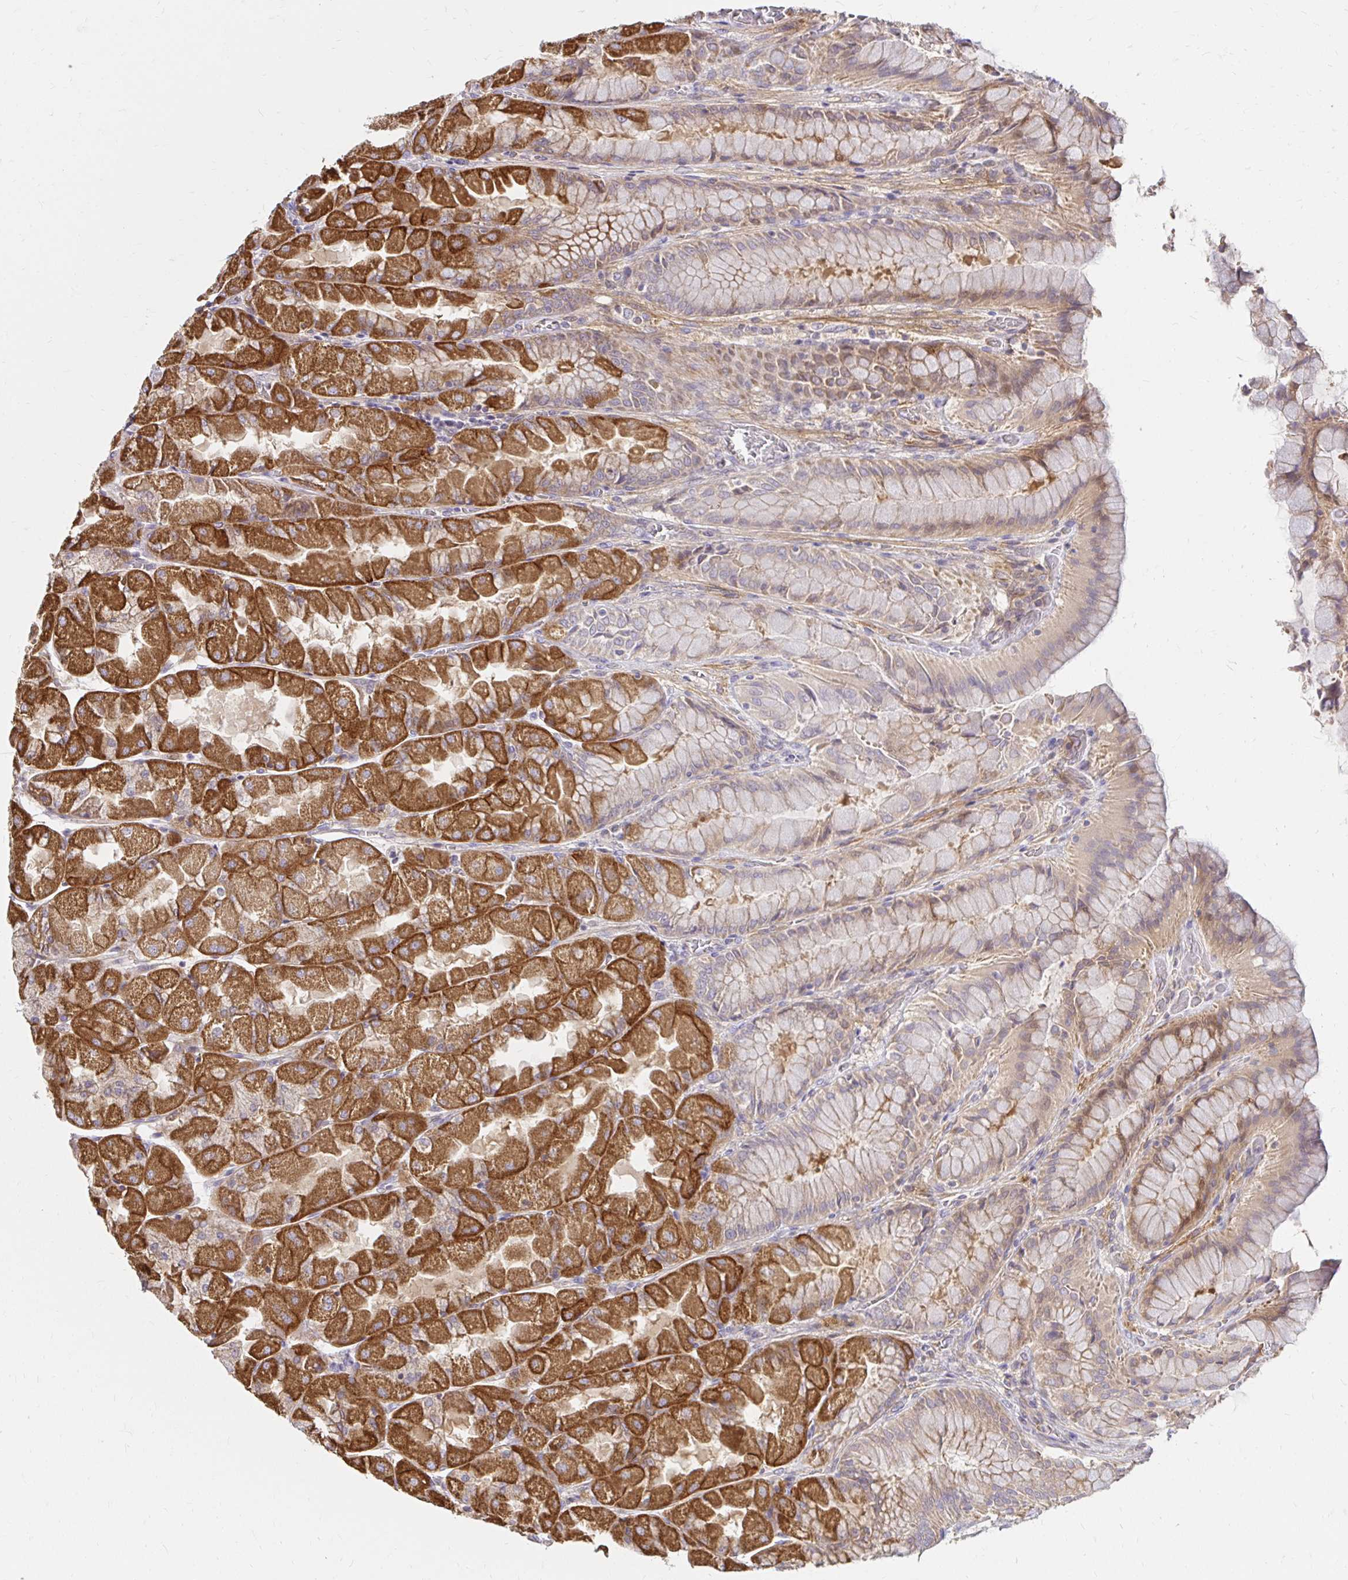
{"staining": {"intensity": "strong", "quantity": "25%-75%", "location": "cytoplasmic/membranous"}, "tissue": "stomach", "cell_type": "Glandular cells", "image_type": "normal", "snomed": [{"axis": "morphology", "description": "Normal tissue, NOS"}, {"axis": "topography", "description": "Stomach"}], "caption": "This is an image of immunohistochemistry staining of benign stomach, which shows strong staining in the cytoplasmic/membranous of glandular cells.", "gene": "ITGA2", "patient": {"sex": "female", "age": 61}}